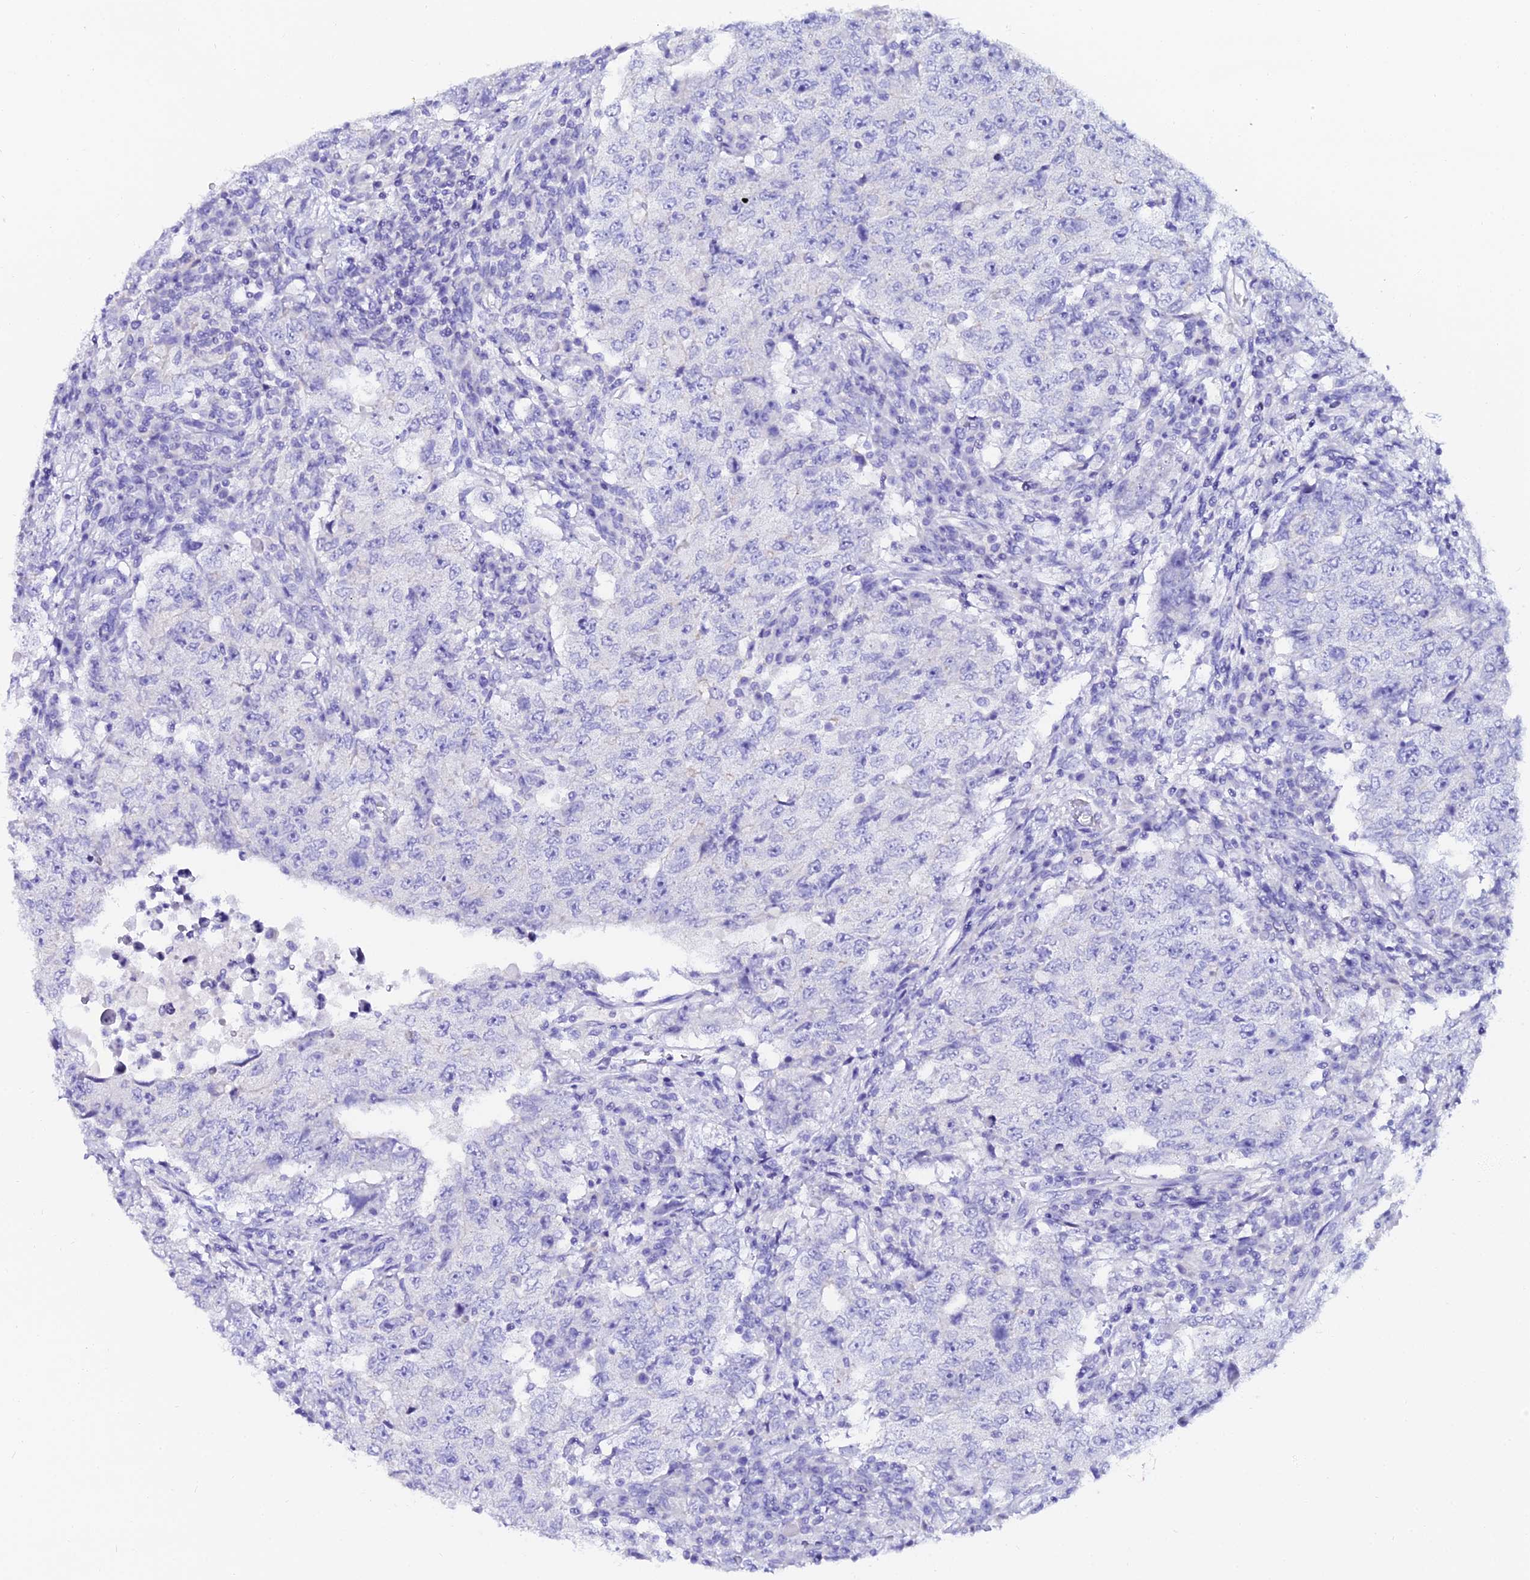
{"staining": {"intensity": "negative", "quantity": "none", "location": "none"}, "tissue": "testis cancer", "cell_type": "Tumor cells", "image_type": "cancer", "snomed": [{"axis": "morphology", "description": "Carcinoma, Embryonal, NOS"}, {"axis": "topography", "description": "Testis"}], "caption": "DAB immunohistochemical staining of human embryonal carcinoma (testis) exhibits no significant positivity in tumor cells.", "gene": "OR4D5", "patient": {"sex": "male", "age": 26}}